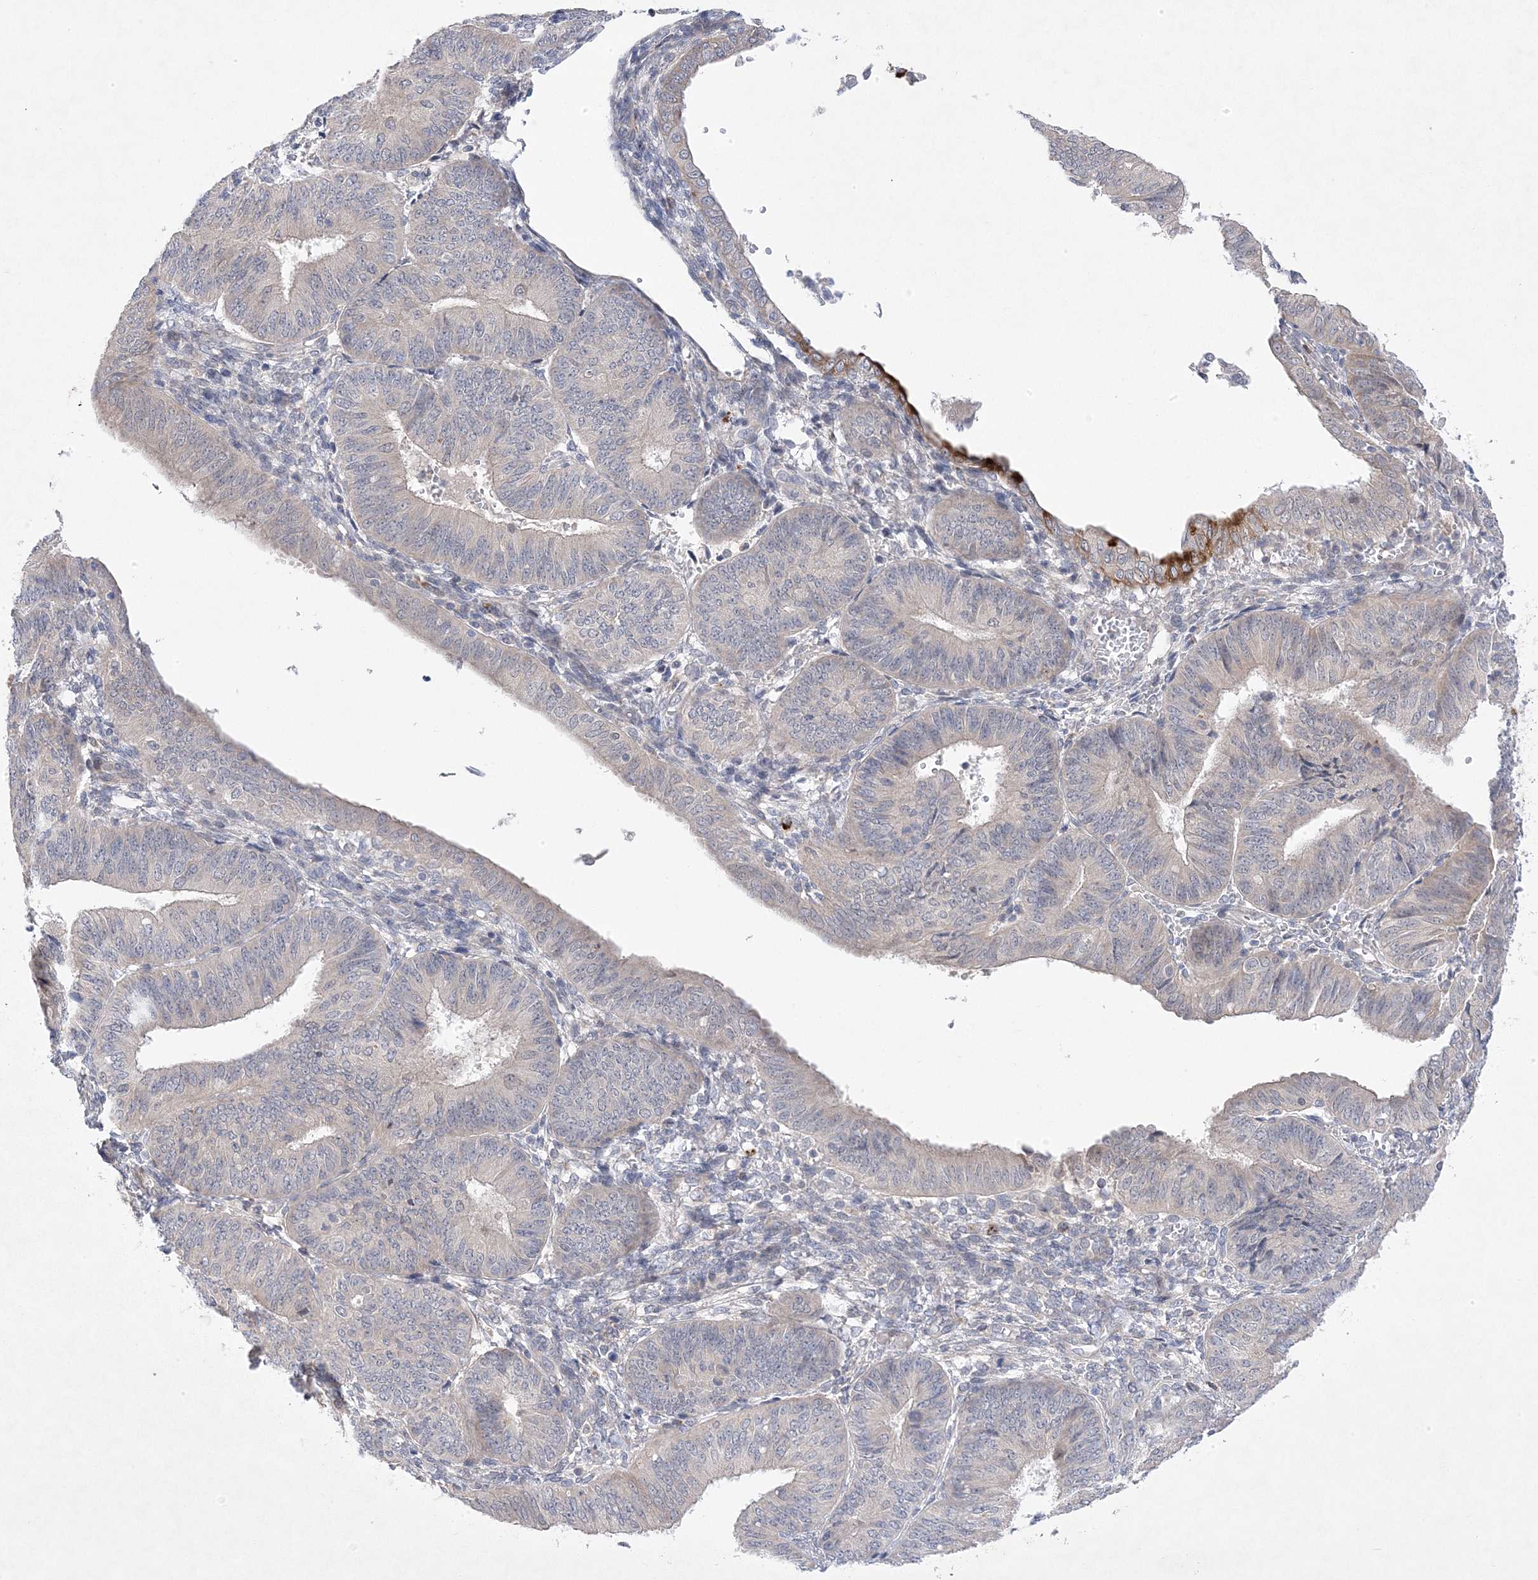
{"staining": {"intensity": "negative", "quantity": "none", "location": "none"}, "tissue": "endometrial cancer", "cell_type": "Tumor cells", "image_type": "cancer", "snomed": [{"axis": "morphology", "description": "Adenocarcinoma, NOS"}, {"axis": "topography", "description": "Endometrium"}], "caption": "Immunohistochemical staining of human endometrial cancer (adenocarcinoma) displays no significant staining in tumor cells.", "gene": "ANAPC1", "patient": {"sex": "female", "age": 58}}